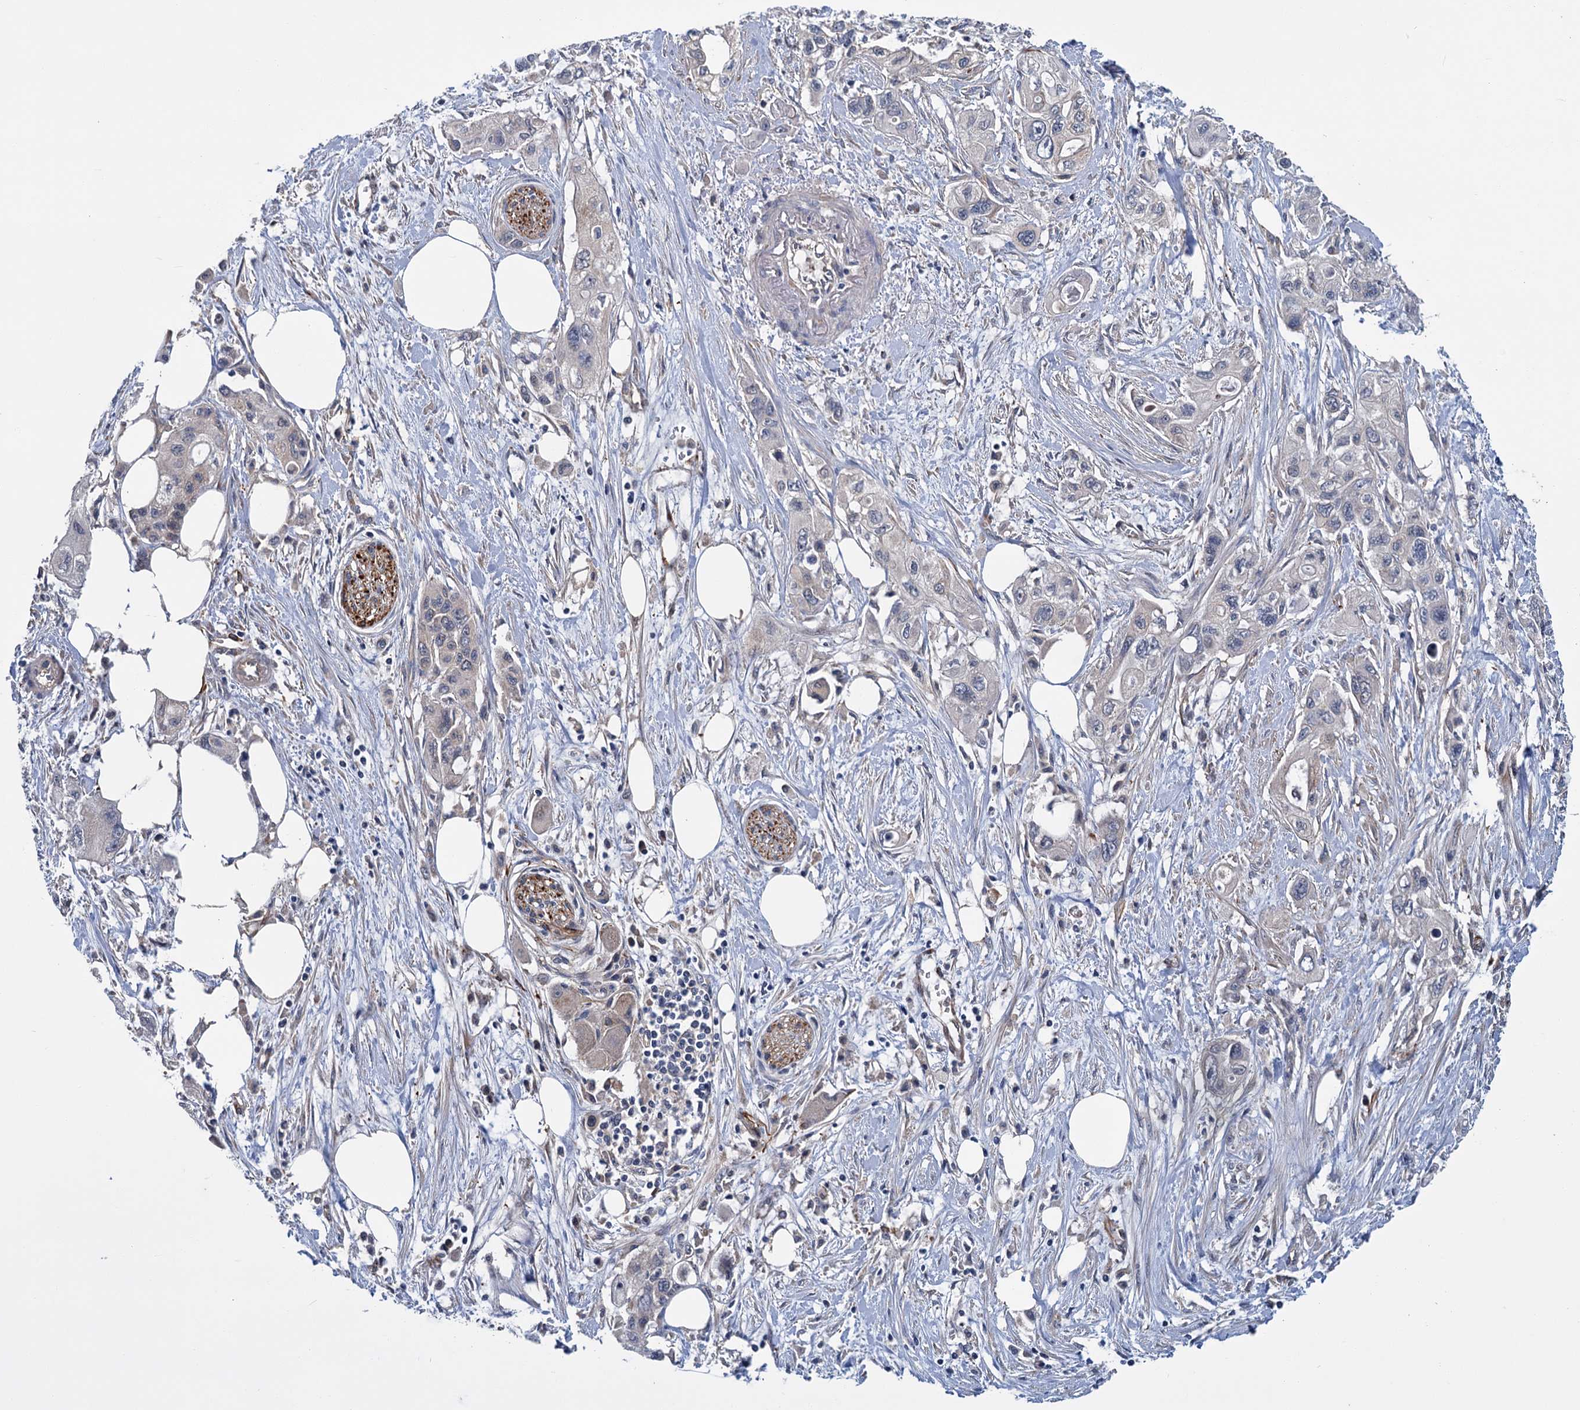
{"staining": {"intensity": "negative", "quantity": "none", "location": "none"}, "tissue": "pancreatic cancer", "cell_type": "Tumor cells", "image_type": "cancer", "snomed": [{"axis": "morphology", "description": "Adenocarcinoma, NOS"}, {"axis": "topography", "description": "Pancreas"}], "caption": "Tumor cells are negative for brown protein staining in adenocarcinoma (pancreatic).", "gene": "PKN2", "patient": {"sex": "male", "age": 75}}